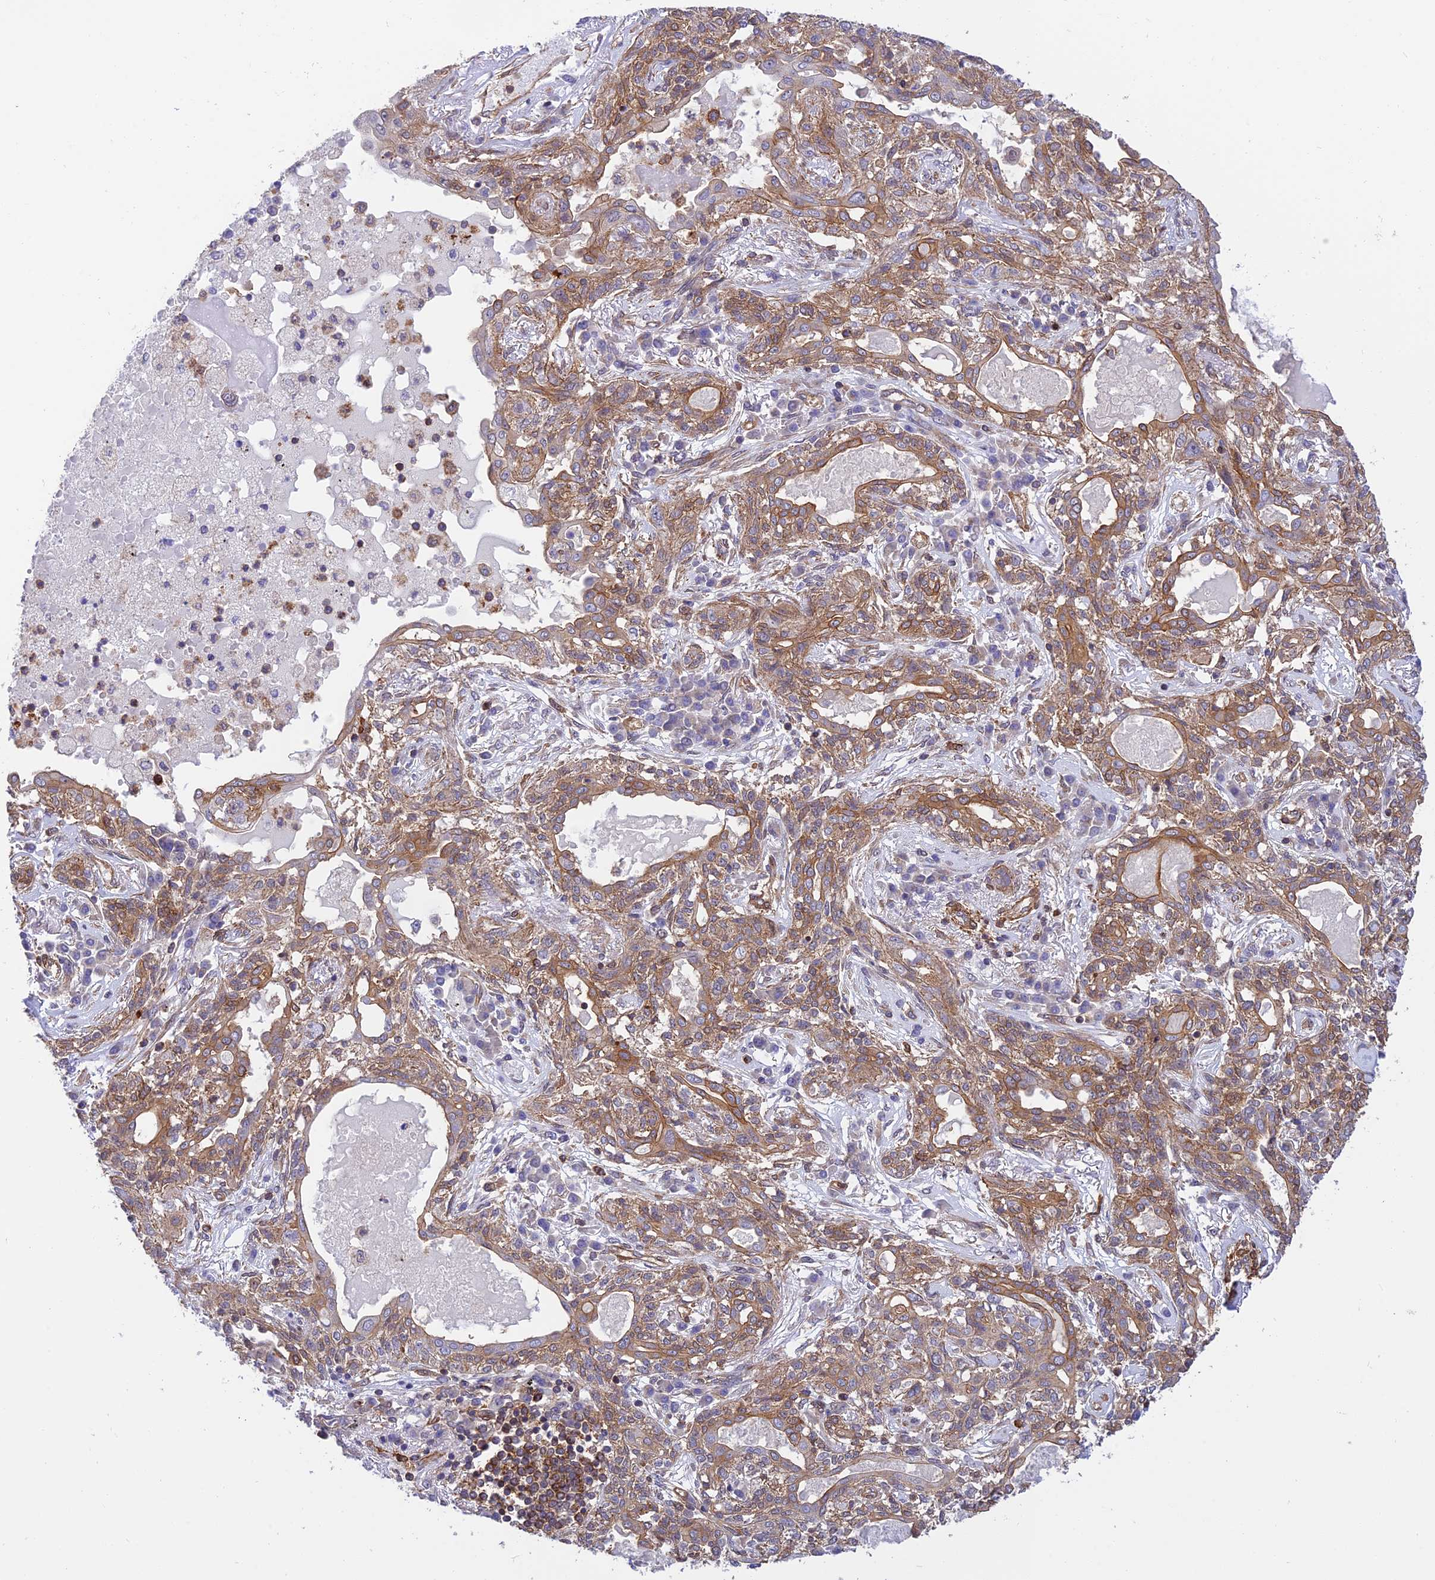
{"staining": {"intensity": "moderate", "quantity": ">75%", "location": "cytoplasmic/membranous"}, "tissue": "lung cancer", "cell_type": "Tumor cells", "image_type": "cancer", "snomed": [{"axis": "morphology", "description": "Squamous cell carcinoma, NOS"}, {"axis": "topography", "description": "Lung"}], "caption": "Brown immunohistochemical staining in lung squamous cell carcinoma displays moderate cytoplasmic/membranous expression in about >75% of tumor cells. The staining was performed using DAB (3,3'-diaminobenzidine) to visualize the protein expression in brown, while the nuclei were stained in blue with hematoxylin (Magnification: 20x).", "gene": "EVI5L", "patient": {"sex": "female", "age": 70}}